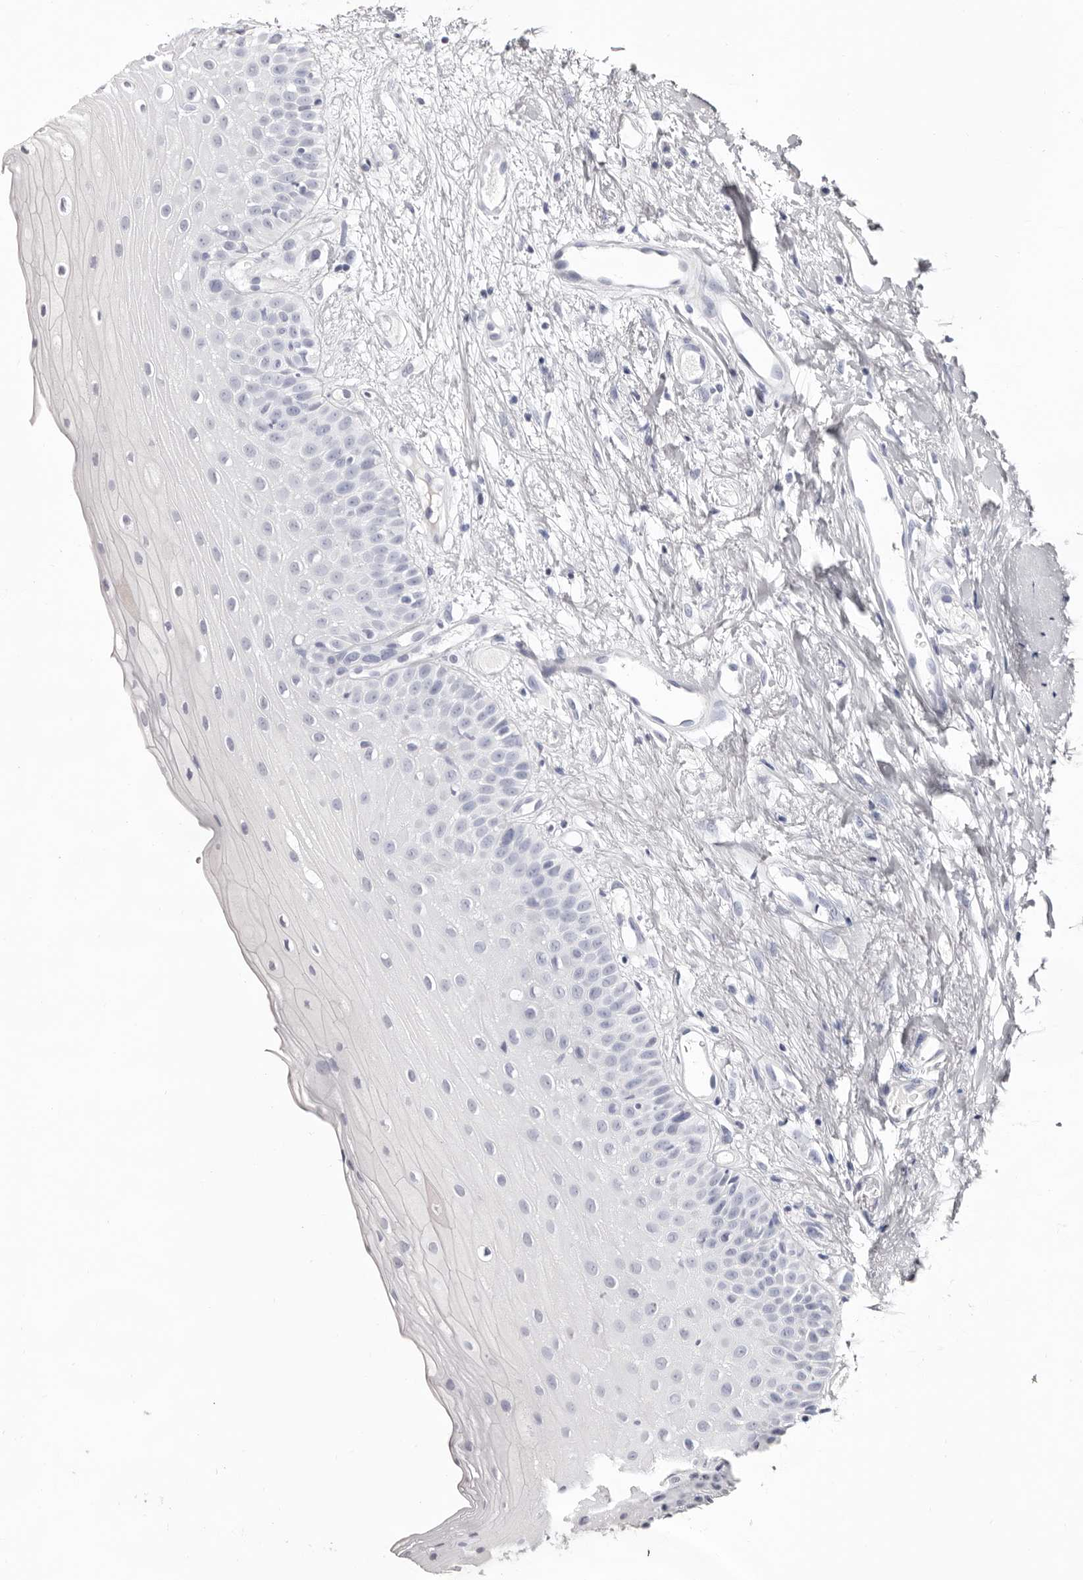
{"staining": {"intensity": "negative", "quantity": "none", "location": "none"}, "tissue": "oral mucosa", "cell_type": "Squamous epithelial cells", "image_type": "normal", "snomed": [{"axis": "morphology", "description": "Normal tissue, NOS"}, {"axis": "topography", "description": "Oral tissue"}], "caption": "The photomicrograph shows no staining of squamous epithelial cells in unremarkable oral mucosa.", "gene": "LPO", "patient": {"sex": "female", "age": 63}}